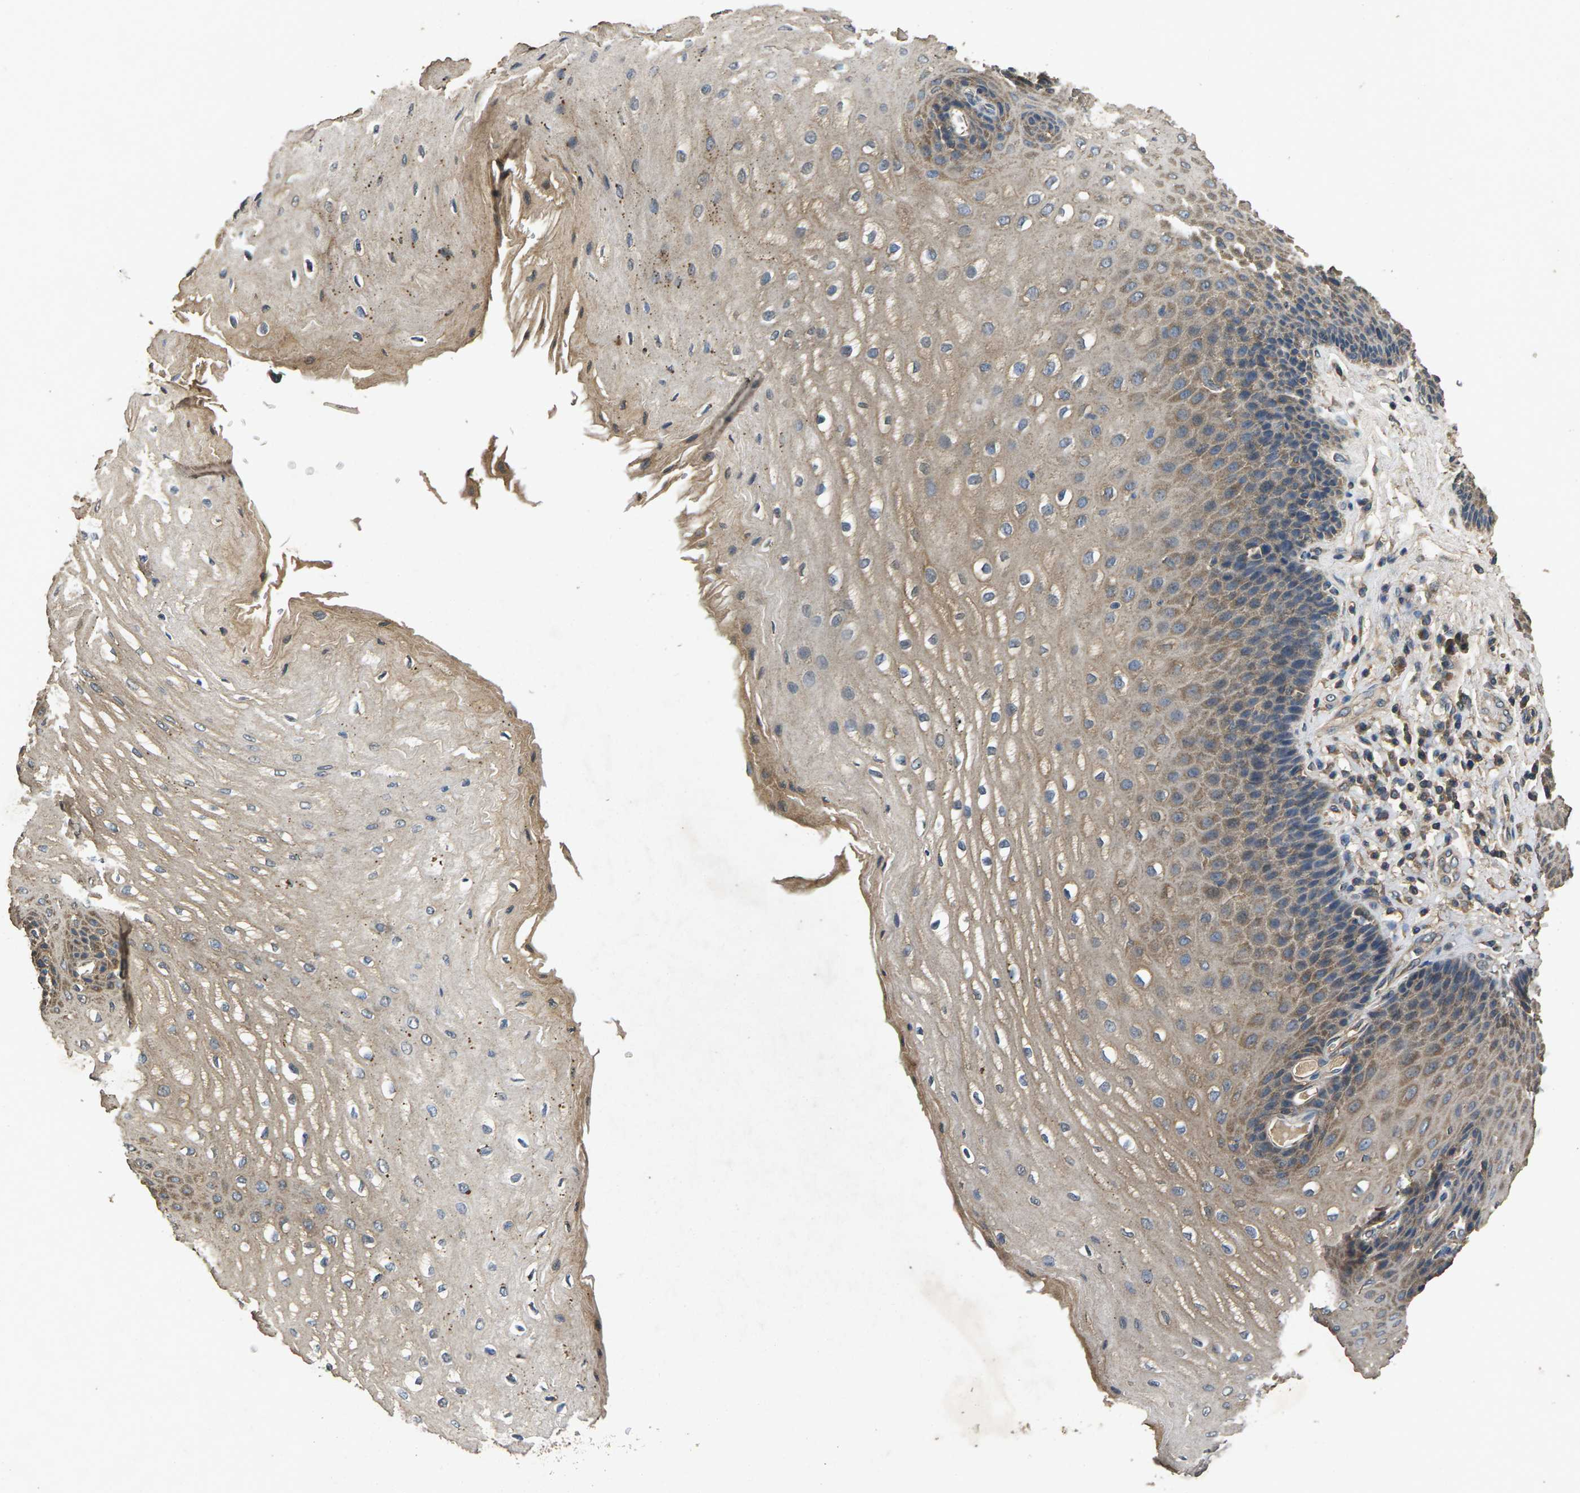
{"staining": {"intensity": "moderate", "quantity": "25%-75%", "location": "cytoplasmic/membranous"}, "tissue": "esophagus", "cell_type": "Squamous epithelial cells", "image_type": "normal", "snomed": [{"axis": "morphology", "description": "Normal tissue, NOS"}, {"axis": "topography", "description": "Esophagus"}], "caption": "Unremarkable esophagus was stained to show a protein in brown. There is medium levels of moderate cytoplasmic/membranous staining in about 25%-75% of squamous epithelial cells.", "gene": "B4GAT1", "patient": {"sex": "male", "age": 54}}